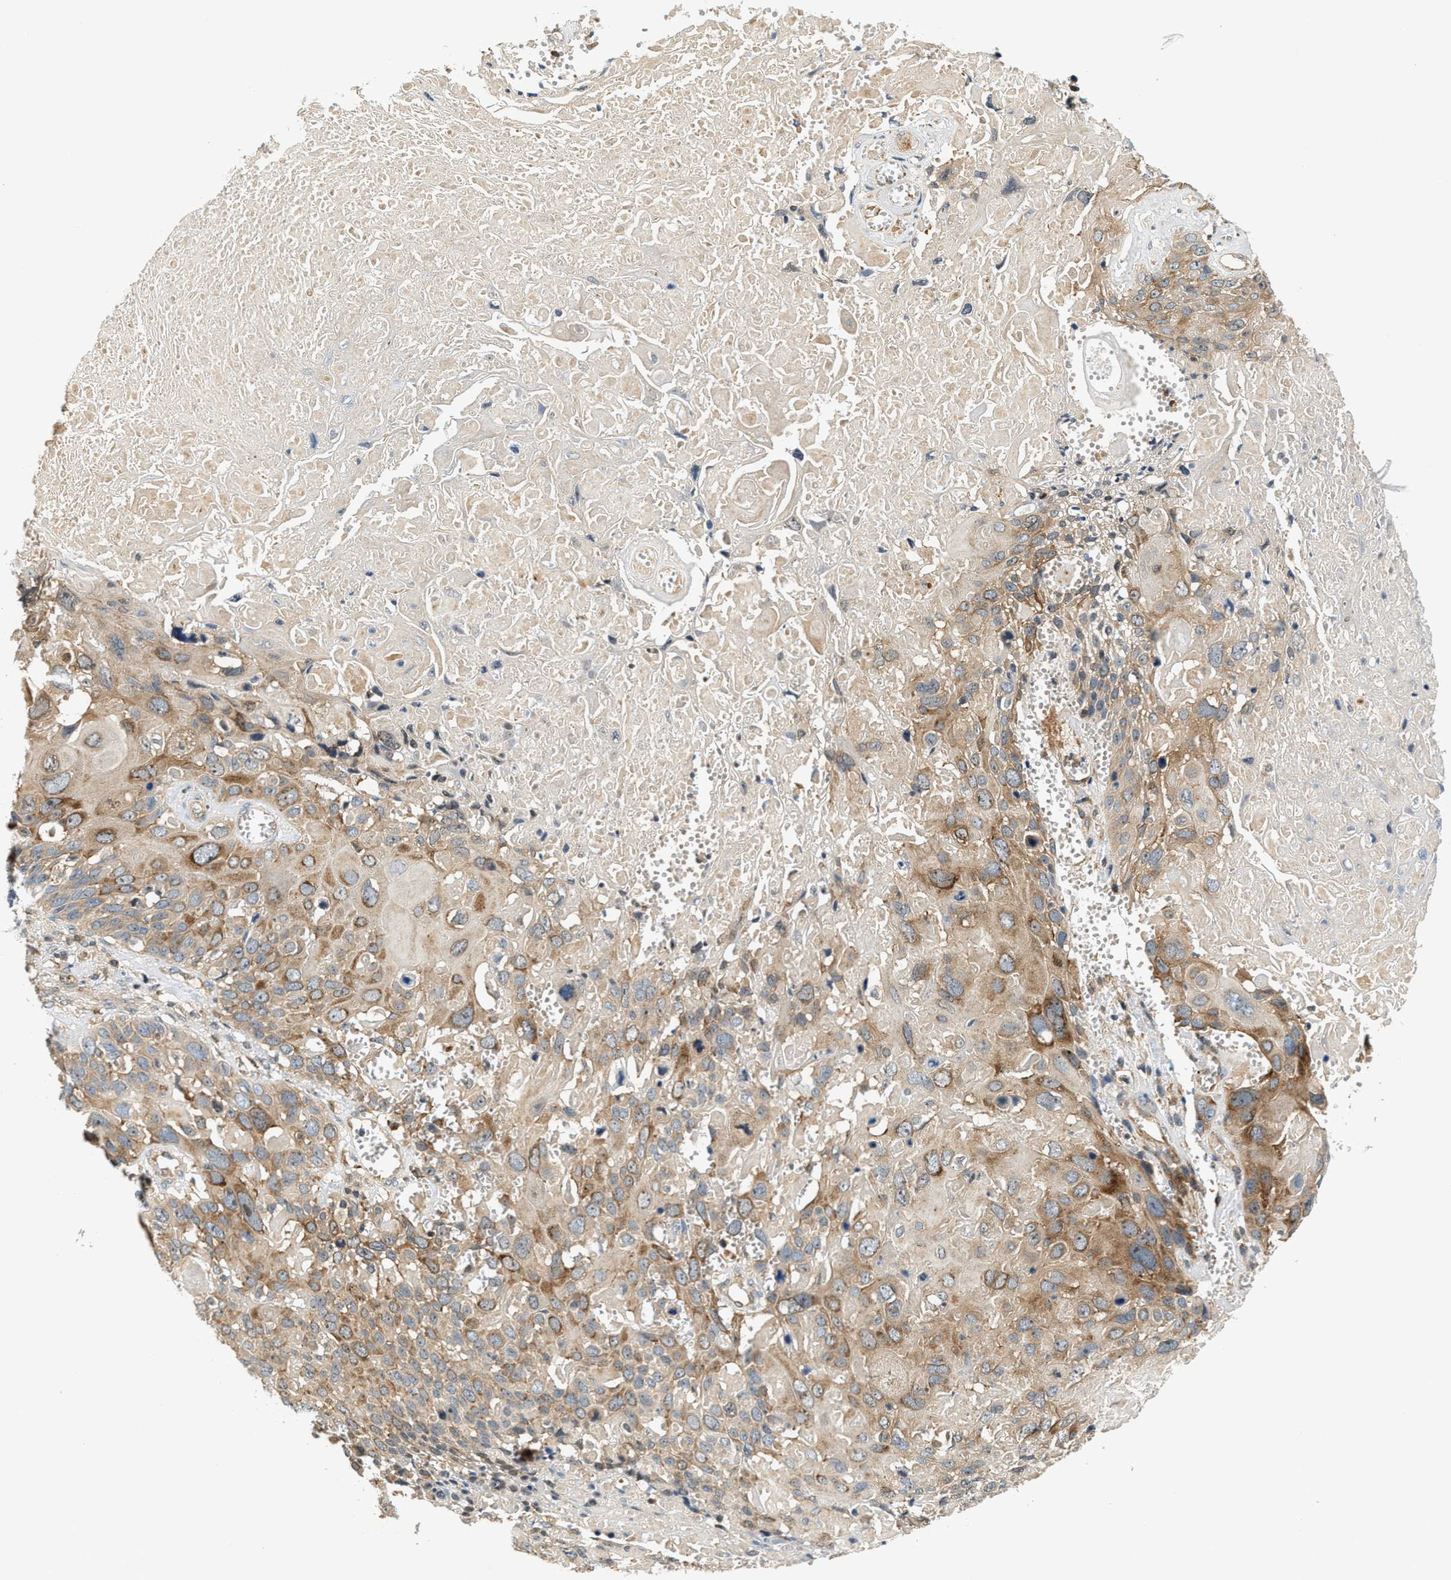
{"staining": {"intensity": "moderate", "quantity": ">75%", "location": "cytoplasmic/membranous"}, "tissue": "cervical cancer", "cell_type": "Tumor cells", "image_type": "cancer", "snomed": [{"axis": "morphology", "description": "Squamous cell carcinoma, NOS"}, {"axis": "topography", "description": "Cervix"}], "caption": "Immunohistochemical staining of human cervical cancer demonstrates medium levels of moderate cytoplasmic/membranous protein staining in about >75% of tumor cells.", "gene": "SAMD9", "patient": {"sex": "female", "age": 74}}